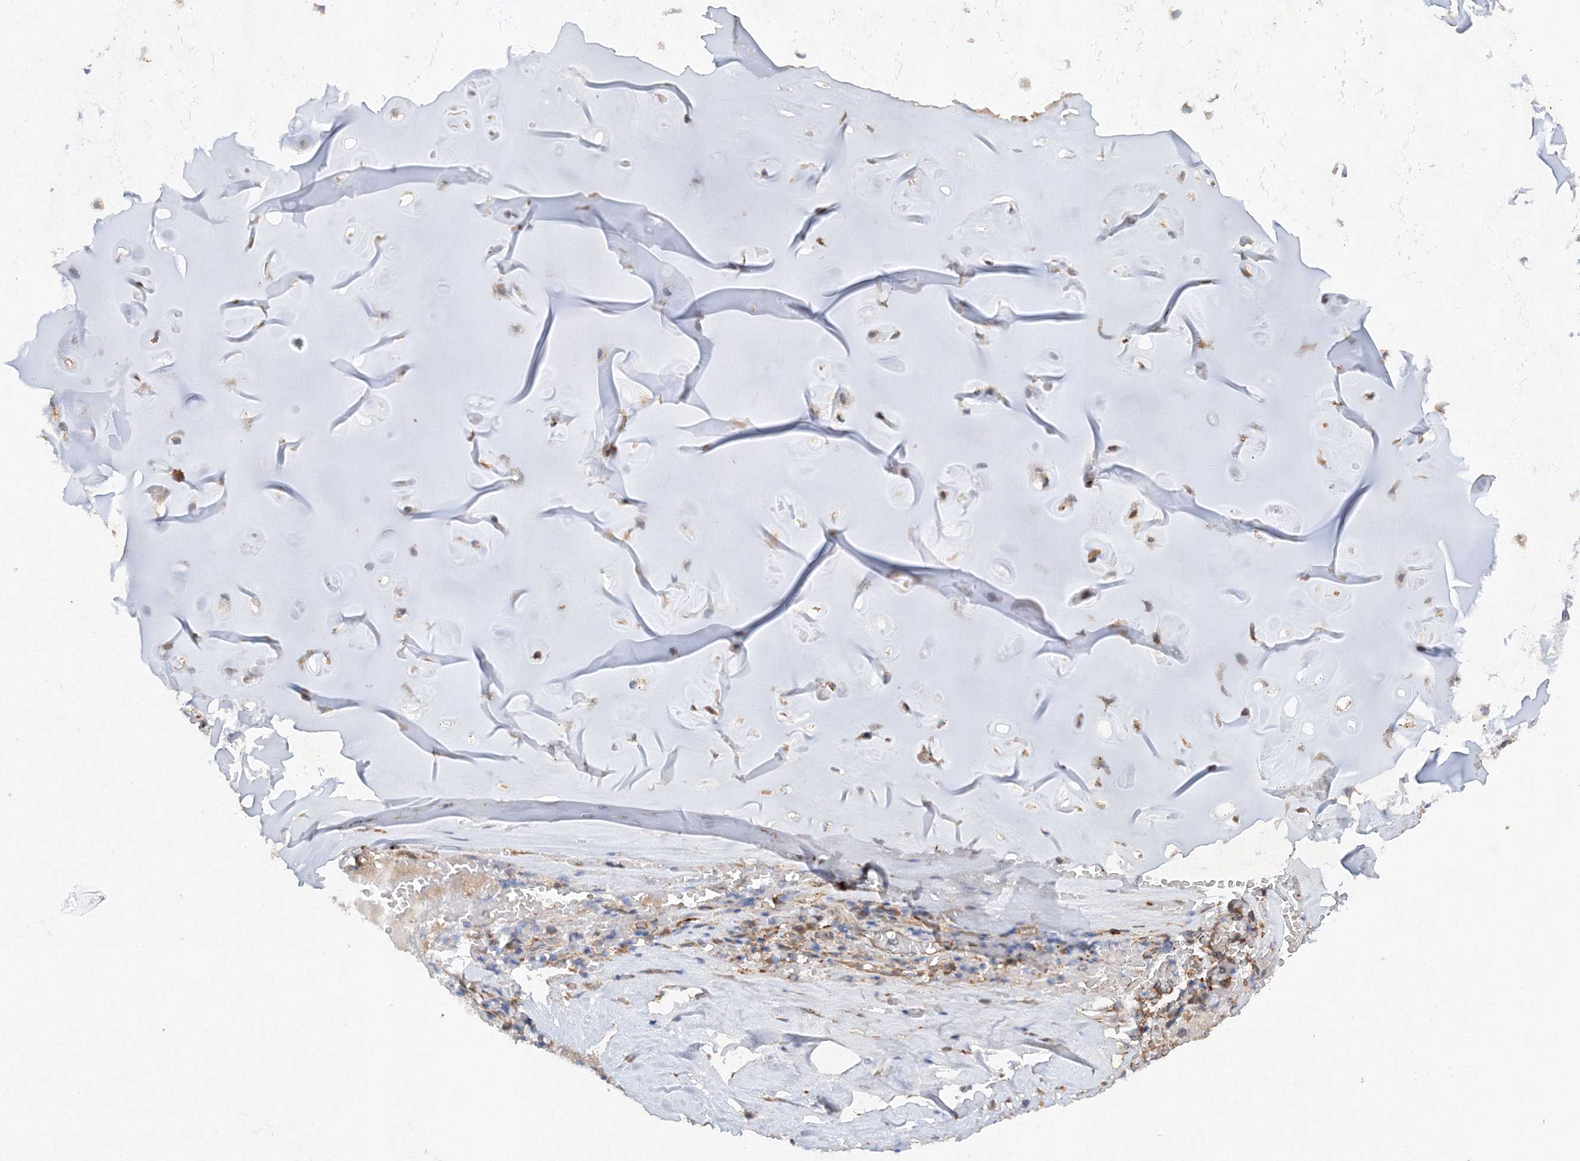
{"staining": {"intensity": "negative", "quantity": "none", "location": "none"}, "tissue": "adipose tissue", "cell_type": "Adipocytes", "image_type": "normal", "snomed": [{"axis": "morphology", "description": "Normal tissue, NOS"}, {"axis": "morphology", "description": "Basal cell carcinoma"}, {"axis": "topography", "description": "Cartilage tissue"}, {"axis": "topography", "description": "Nasopharynx"}, {"axis": "topography", "description": "Oral tissue"}], "caption": "A photomicrograph of adipose tissue stained for a protein displays no brown staining in adipocytes.", "gene": "SLC36A1", "patient": {"sex": "female", "age": 77}}